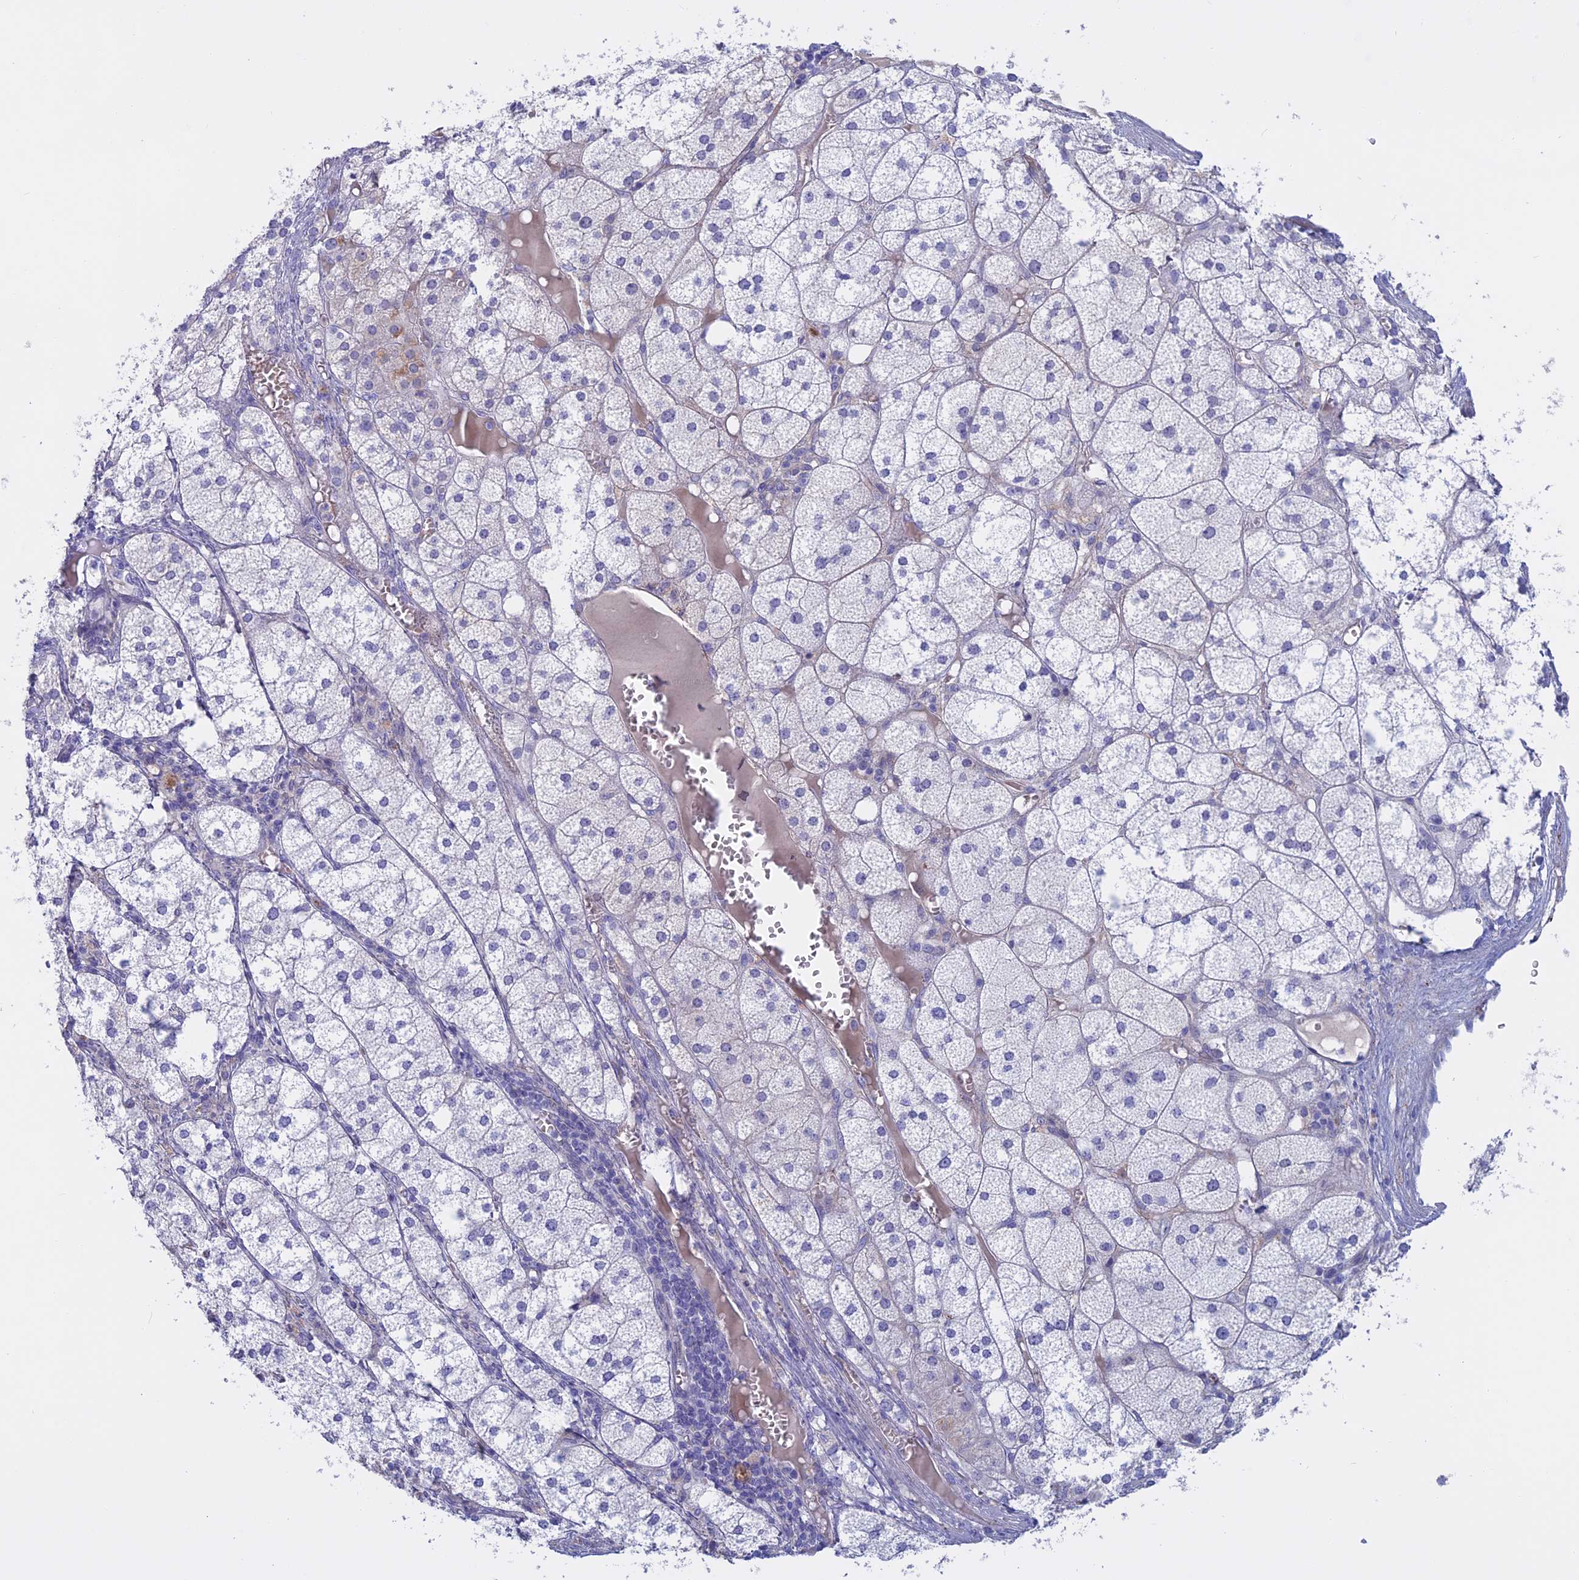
{"staining": {"intensity": "negative", "quantity": "none", "location": "none"}, "tissue": "adrenal gland", "cell_type": "Glandular cells", "image_type": "normal", "snomed": [{"axis": "morphology", "description": "Normal tissue, NOS"}, {"axis": "topography", "description": "Adrenal gland"}], "caption": "This is a micrograph of IHC staining of benign adrenal gland, which shows no expression in glandular cells.", "gene": "SLC2A6", "patient": {"sex": "female", "age": 61}}